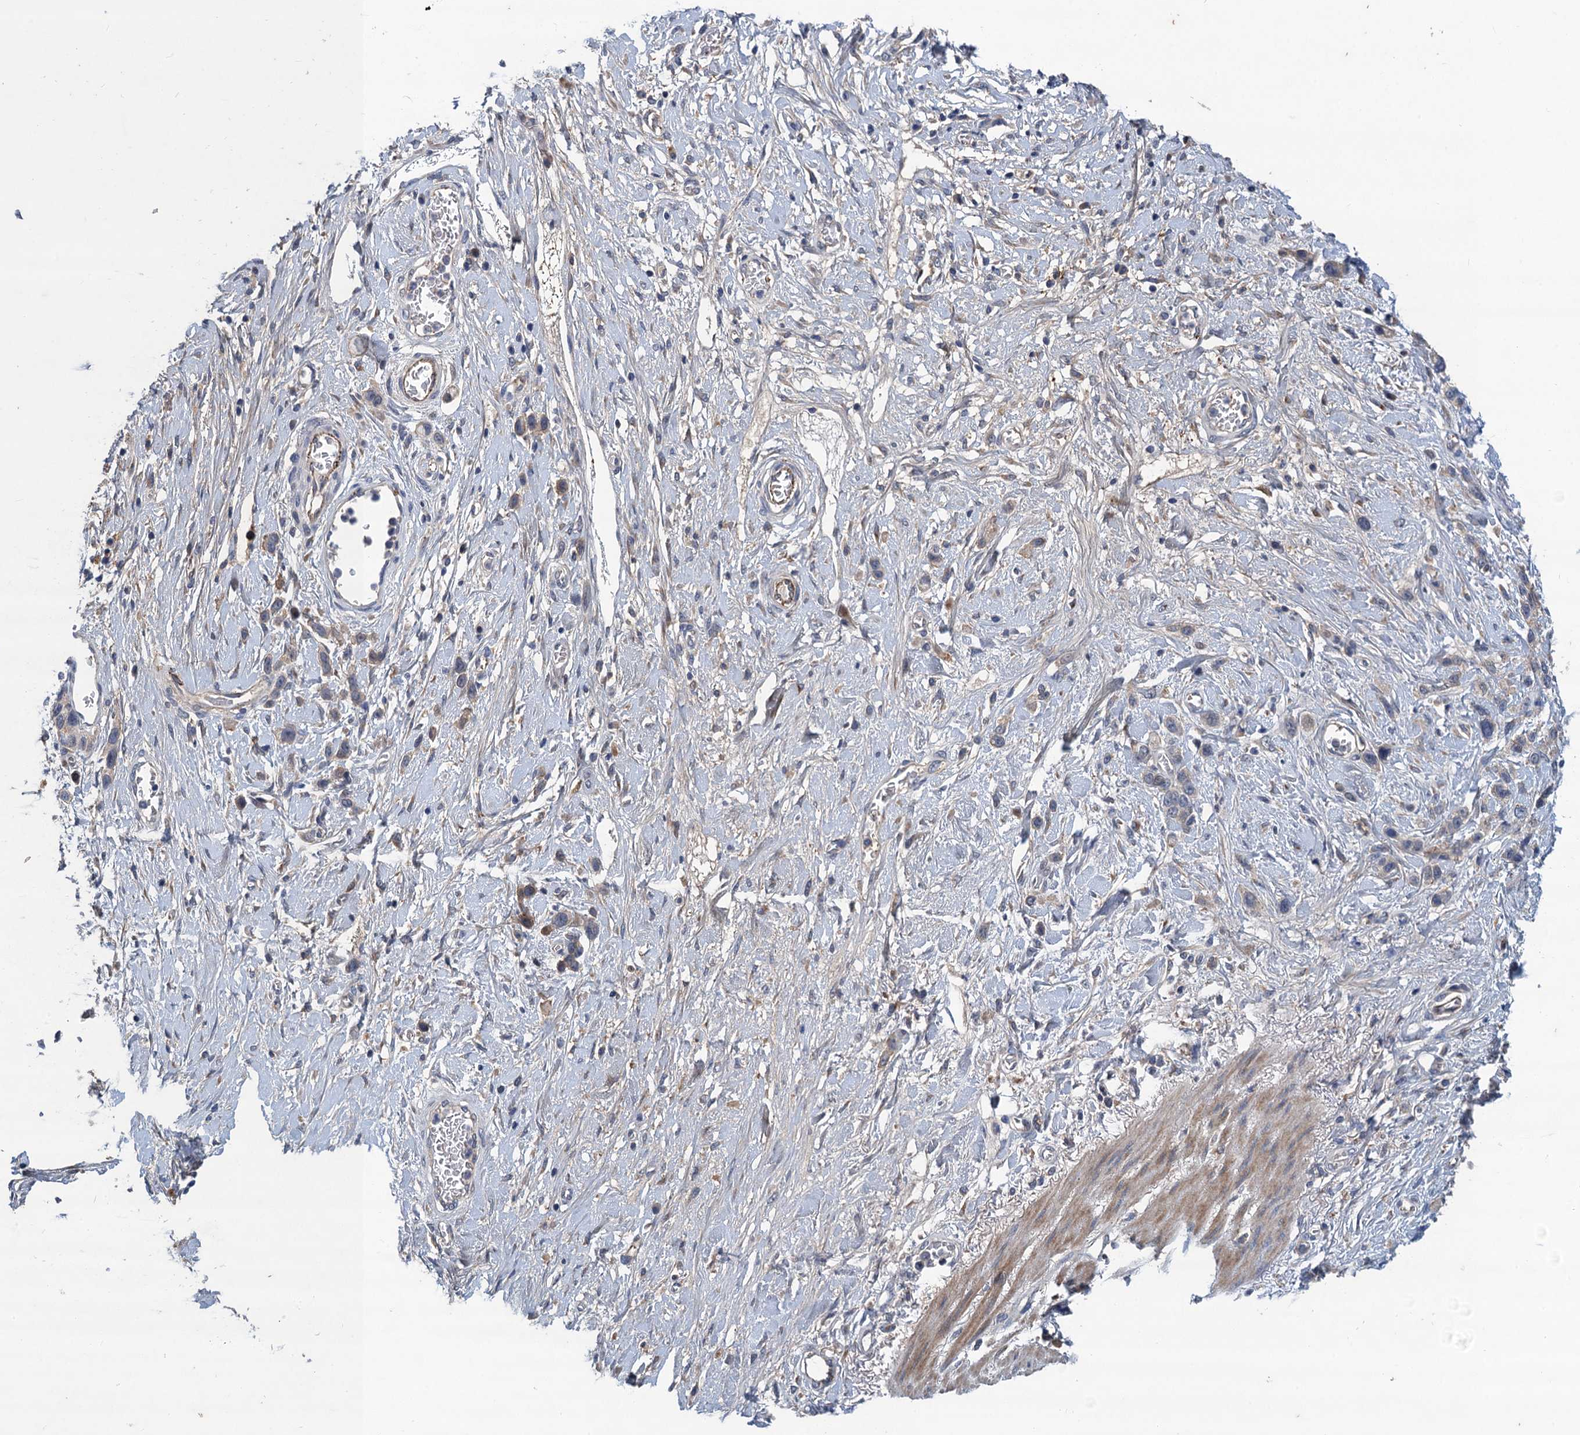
{"staining": {"intensity": "weak", "quantity": "<25%", "location": "cytoplasmic/membranous"}, "tissue": "stomach cancer", "cell_type": "Tumor cells", "image_type": "cancer", "snomed": [{"axis": "morphology", "description": "Adenocarcinoma, NOS"}, {"axis": "morphology", "description": "Adenocarcinoma, High grade"}, {"axis": "topography", "description": "Stomach, upper"}, {"axis": "topography", "description": "Stomach, lower"}], "caption": "Stomach adenocarcinoma (high-grade) stained for a protein using immunohistochemistry (IHC) demonstrates no staining tumor cells.", "gene": "TRAF7", "patient": {"sex": "female", "age": 65}}